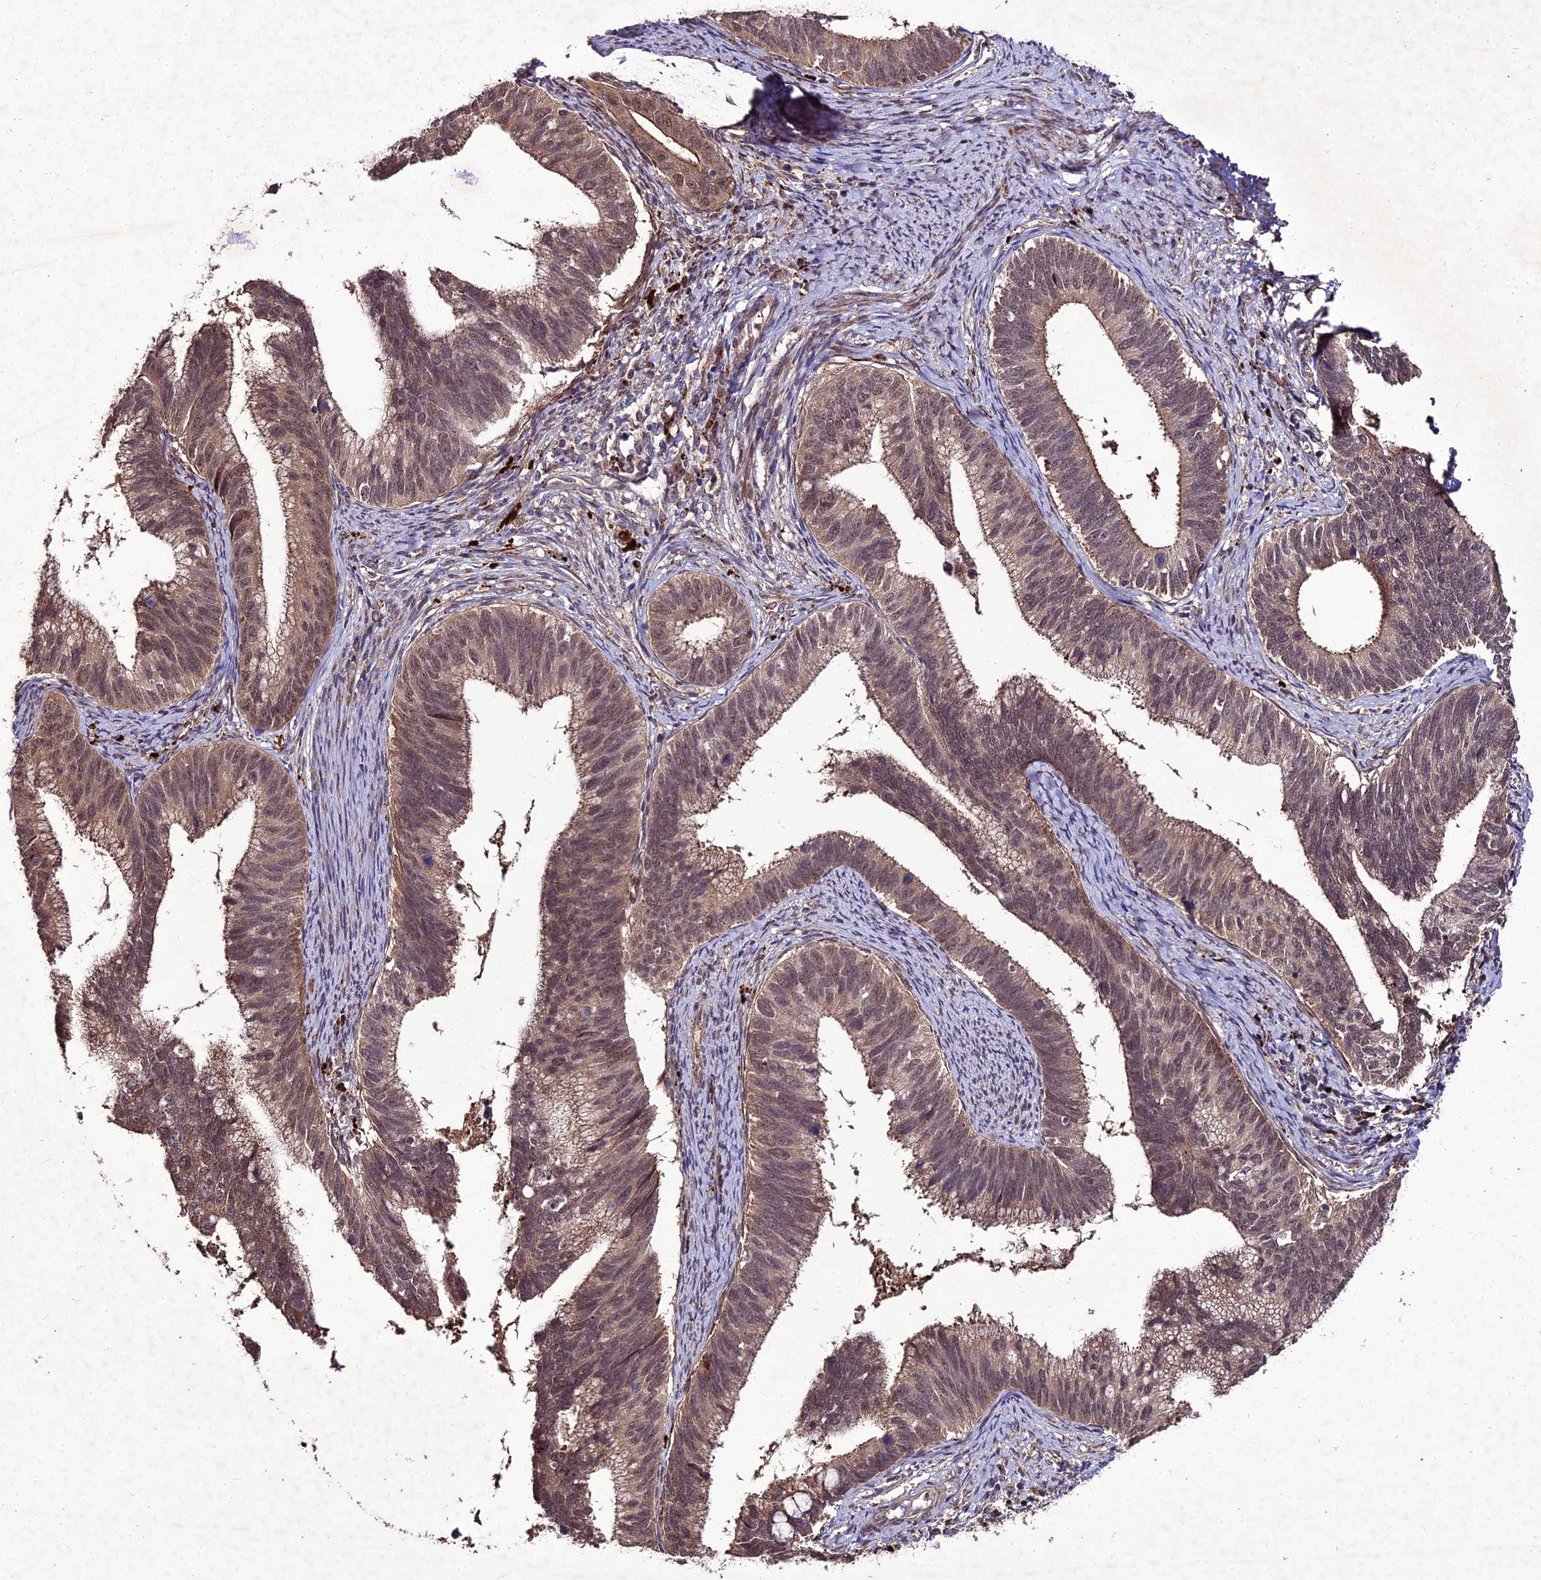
{"staining": {"intensity": "moderate", "quantity": ">75%", "location": "cytoplasmic/membranous,nuclear"}, "tissue": "cervical cancer", "cell_type": "Tumor cells", "image_type": "cancer", "snomed": [{"axis": "morphology", "description": "Adenocarcinoma, NOS"}, {"axis": "topography", "description": "Cervix"}], "caption": "A histopathology image of human cervical cancer (adenocarcinoma) stained for a protein displays moderate cytoplasmic/membranous and nuclear brown staining in tumor cells. The staining was performed using DAB (3,3'-diaminobenzidine) to visualize the protein expression in brown, while the nuclei were stained in blue with hematoxylin (Magnification: 20x).", "gene": "ZNF766", "patient": {"sex": "female", "age": 42}}